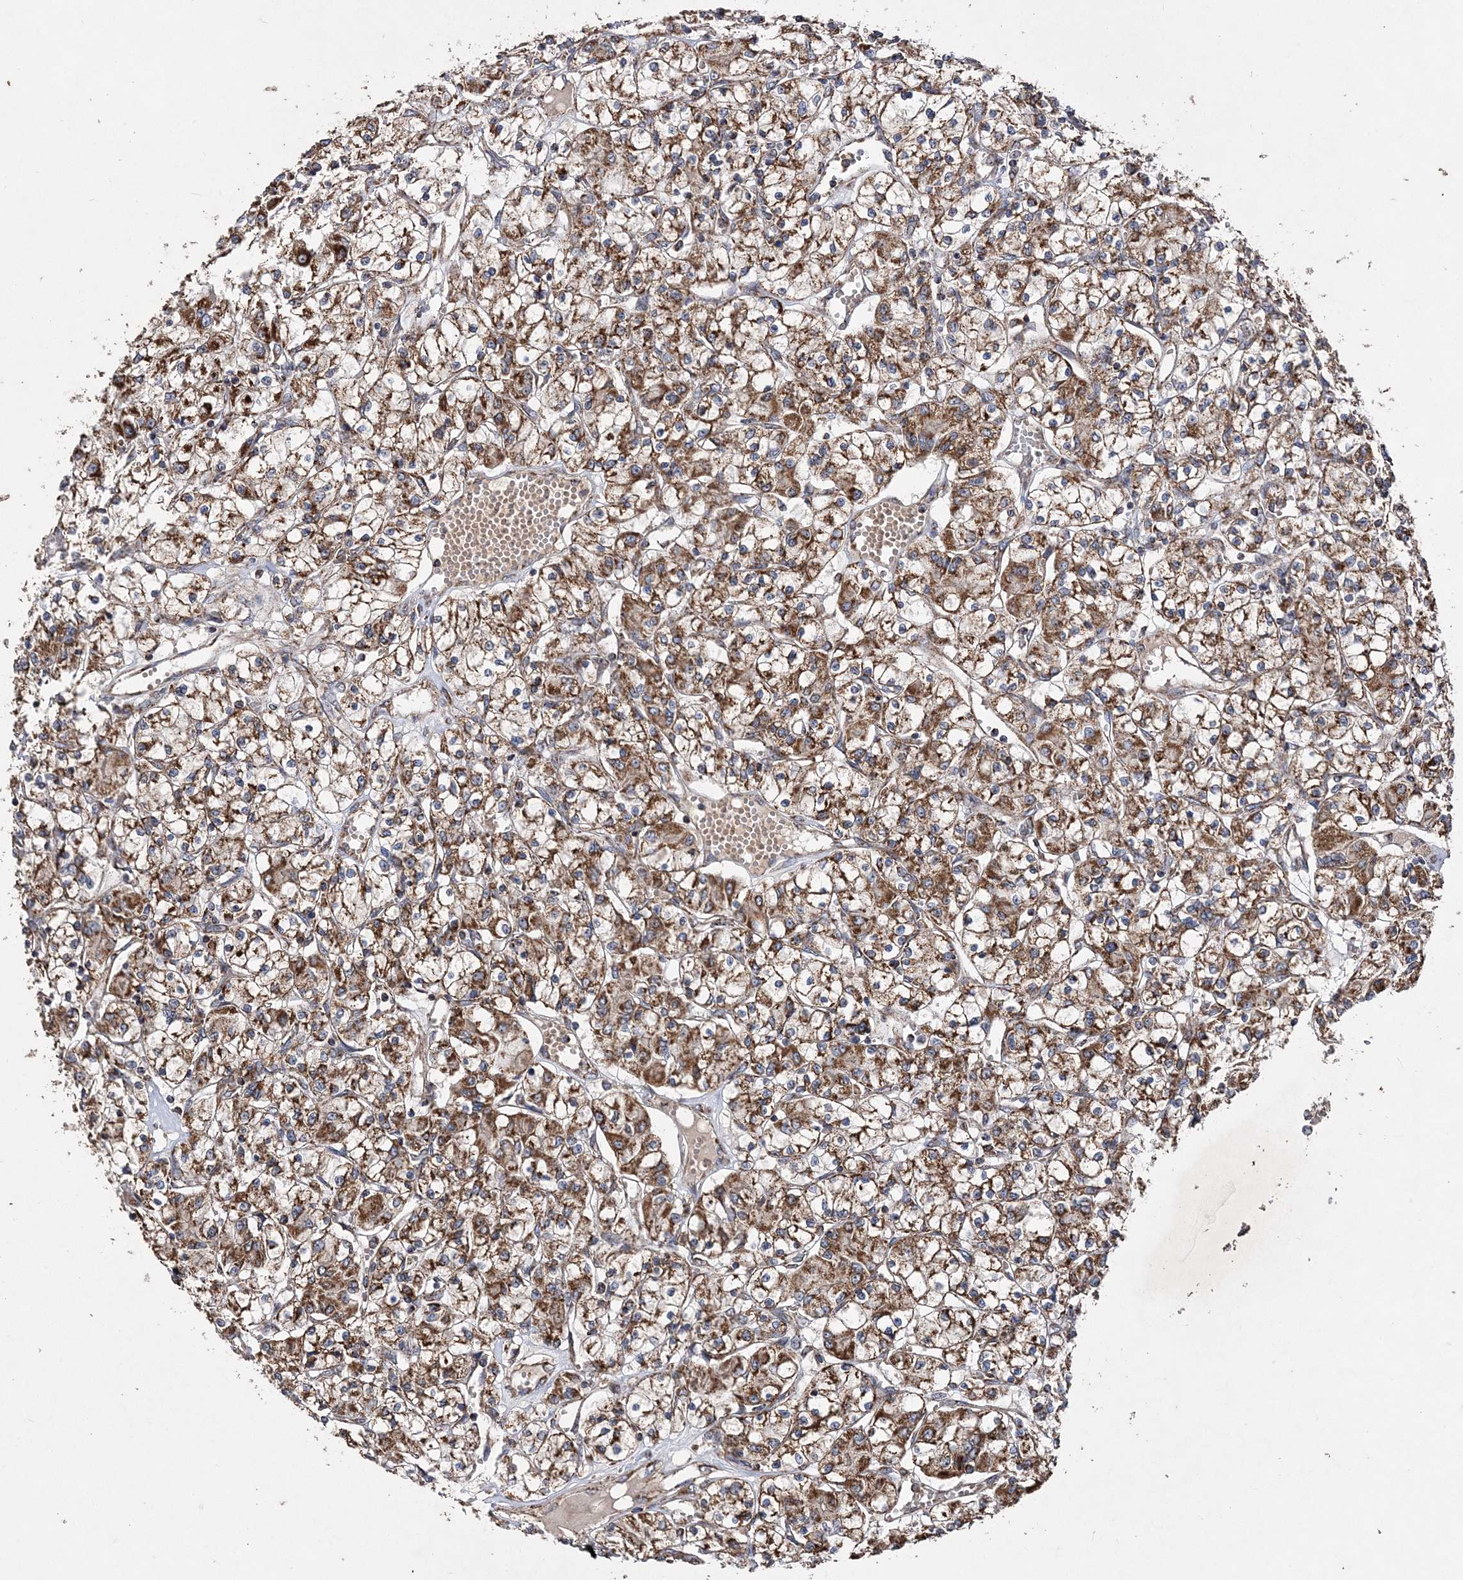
{"staining": {"intensity": "strong", "quantity": ">75%", "location": "cytoplasmic/membranous"}, "tissue": "renal cancer", "cell_type": "Tumor cells", "image_type": "cancer", "snomed": [{"axis": "morphology", "description": "Adenocarcinoma, NOS"}, {"axis": "topography", "description": "Kidney"}], "caption": "A histopathology image showing strong cytoplasmic/membranous positivity in about >75% of tumor cells in renal cancer (adenocarcinoma), as visualized by brown immunohistochemical staining.", "gene": "POC5", "patient": {"sex": "female", "age": 59}}